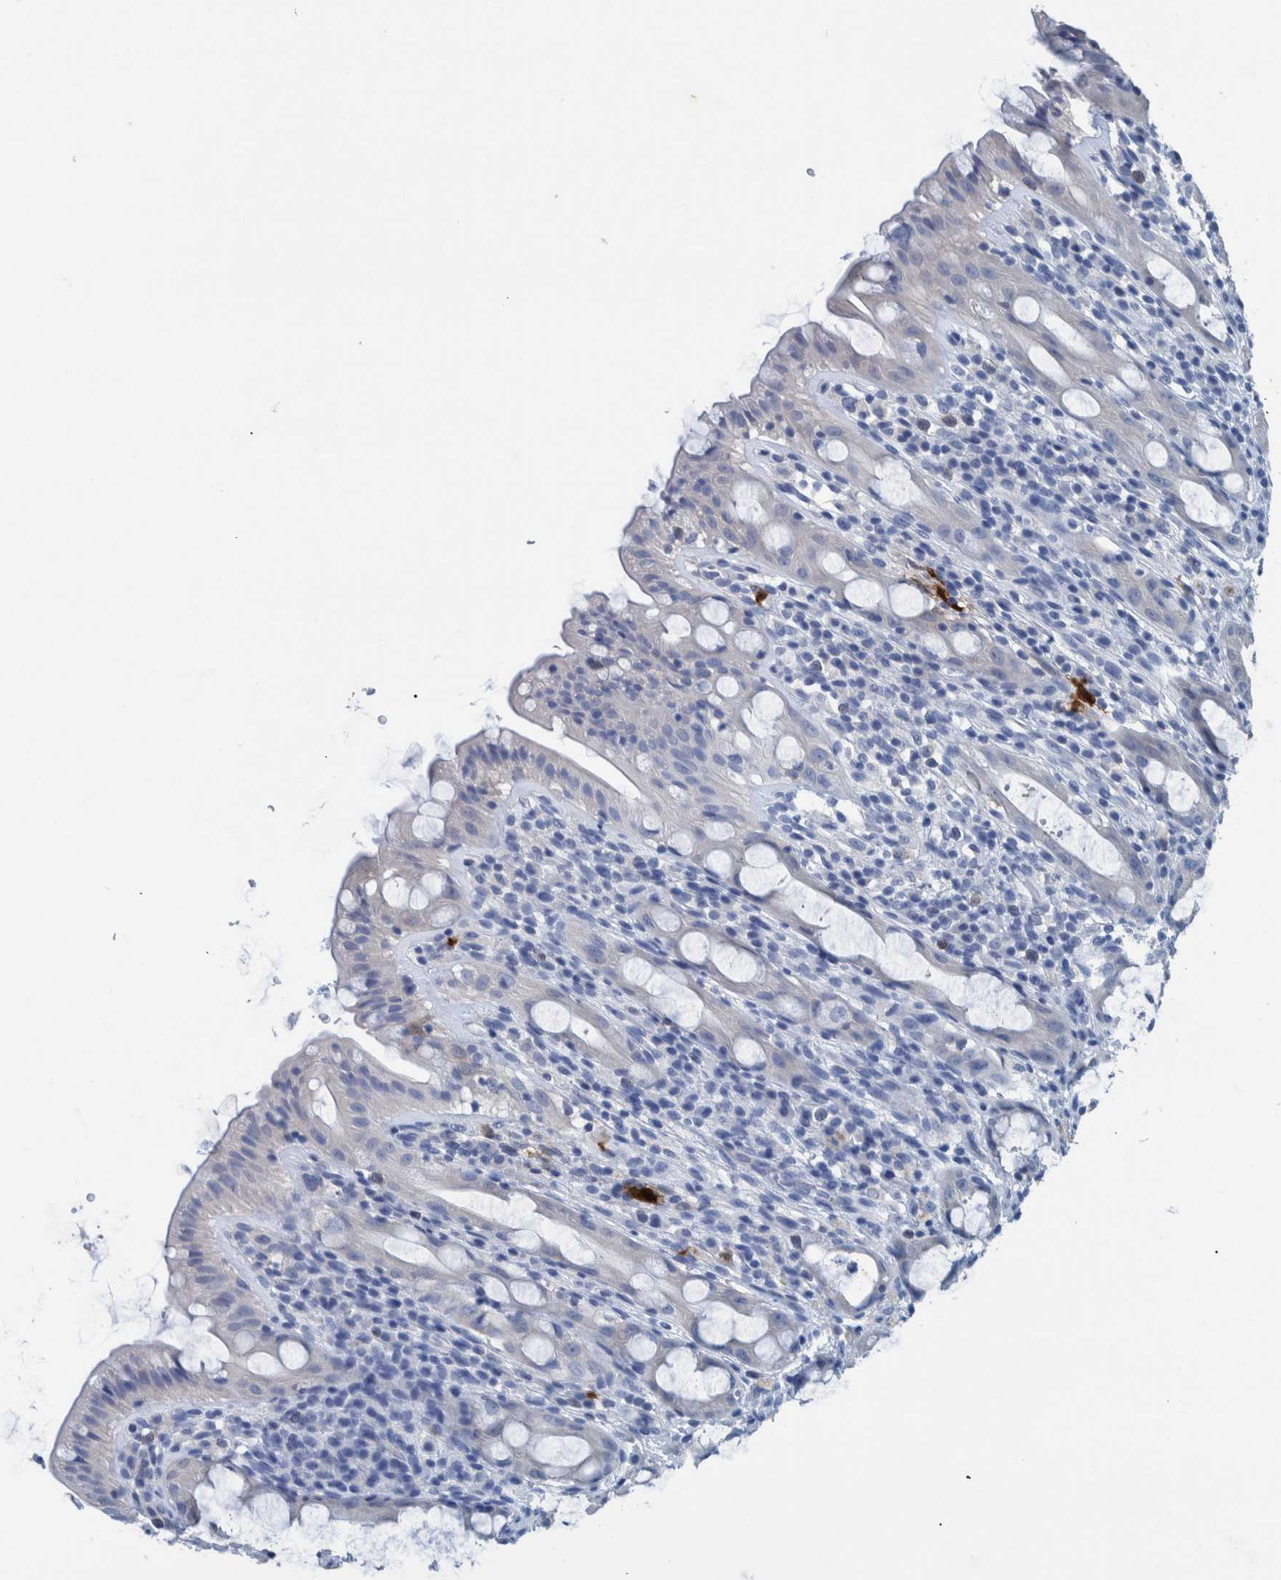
{"staining": {"intensity": "negative", "quantity": "none", "location": "none"}, "tissue": "rectum", "cell_type": "Glandular cells", "image_type": "normal", "snomed": [{"axis": "morphology", "description": "Normal tissue, NOS"}, {"axis": "topography", "description": "Rectum"}], "caption": "IHC of benign human rectum shows no staining in glandular cells.", "gene": "IDO1", "patient": {"sex": "male", "age": 44}}